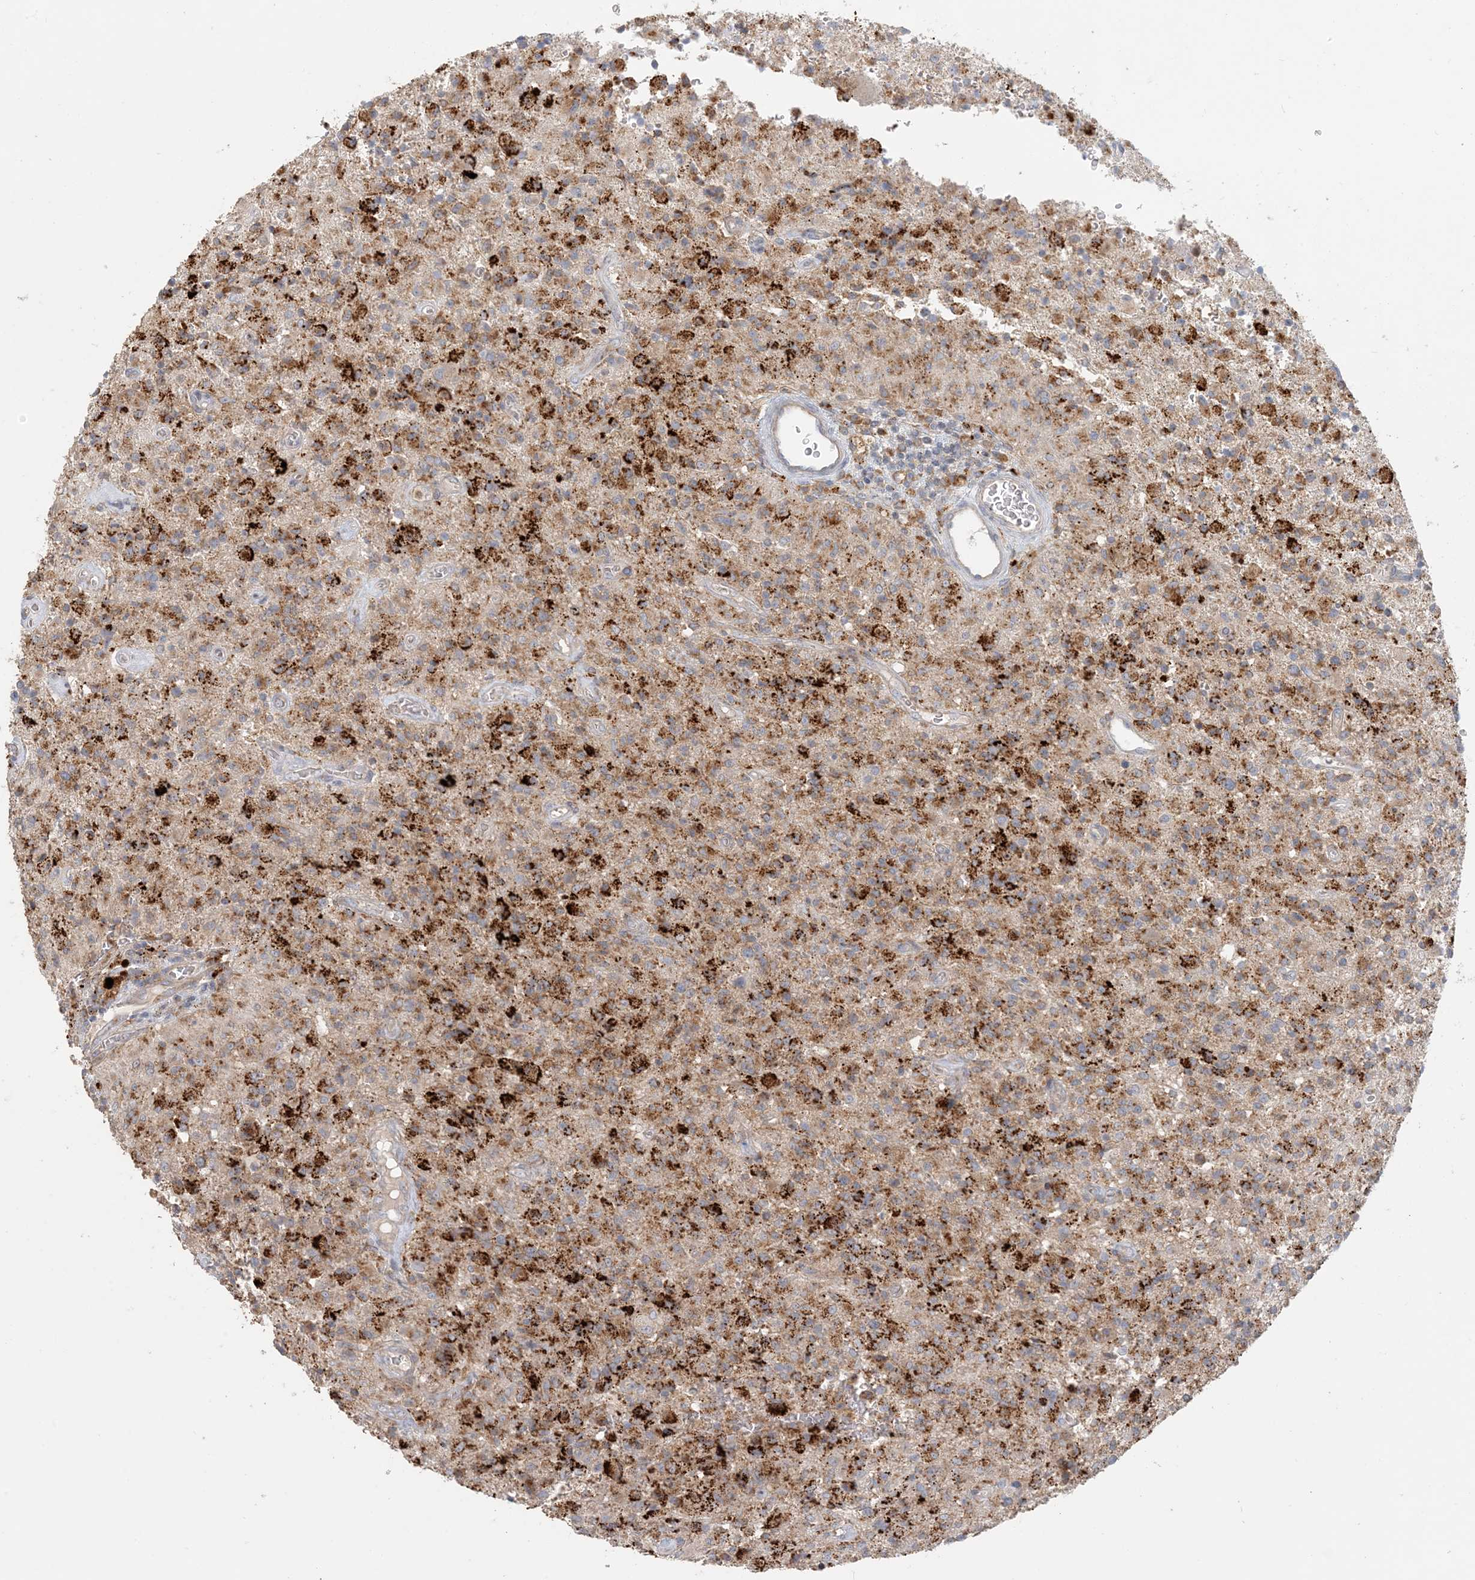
{"staining": {"intensity": "moderate", "quantity": ">75%", "location": "cytoplasmic/membranous"}, "tissue": "glioma", "cell_type": "Tumor cells", "image_type": "cancer", "snomed": [{"axis": "morphology", "description": "Glioma, malignant, High grade"}, {"axis": "topography", "description": "Brain"}], "caption": "Protein expression analysis of glioma demonstrates moderate cytoplasmic/membranous staining in about >75% of tumor cells.", "gene": "SPPL2A", "patient": {"sex": "female", "age": 57}}